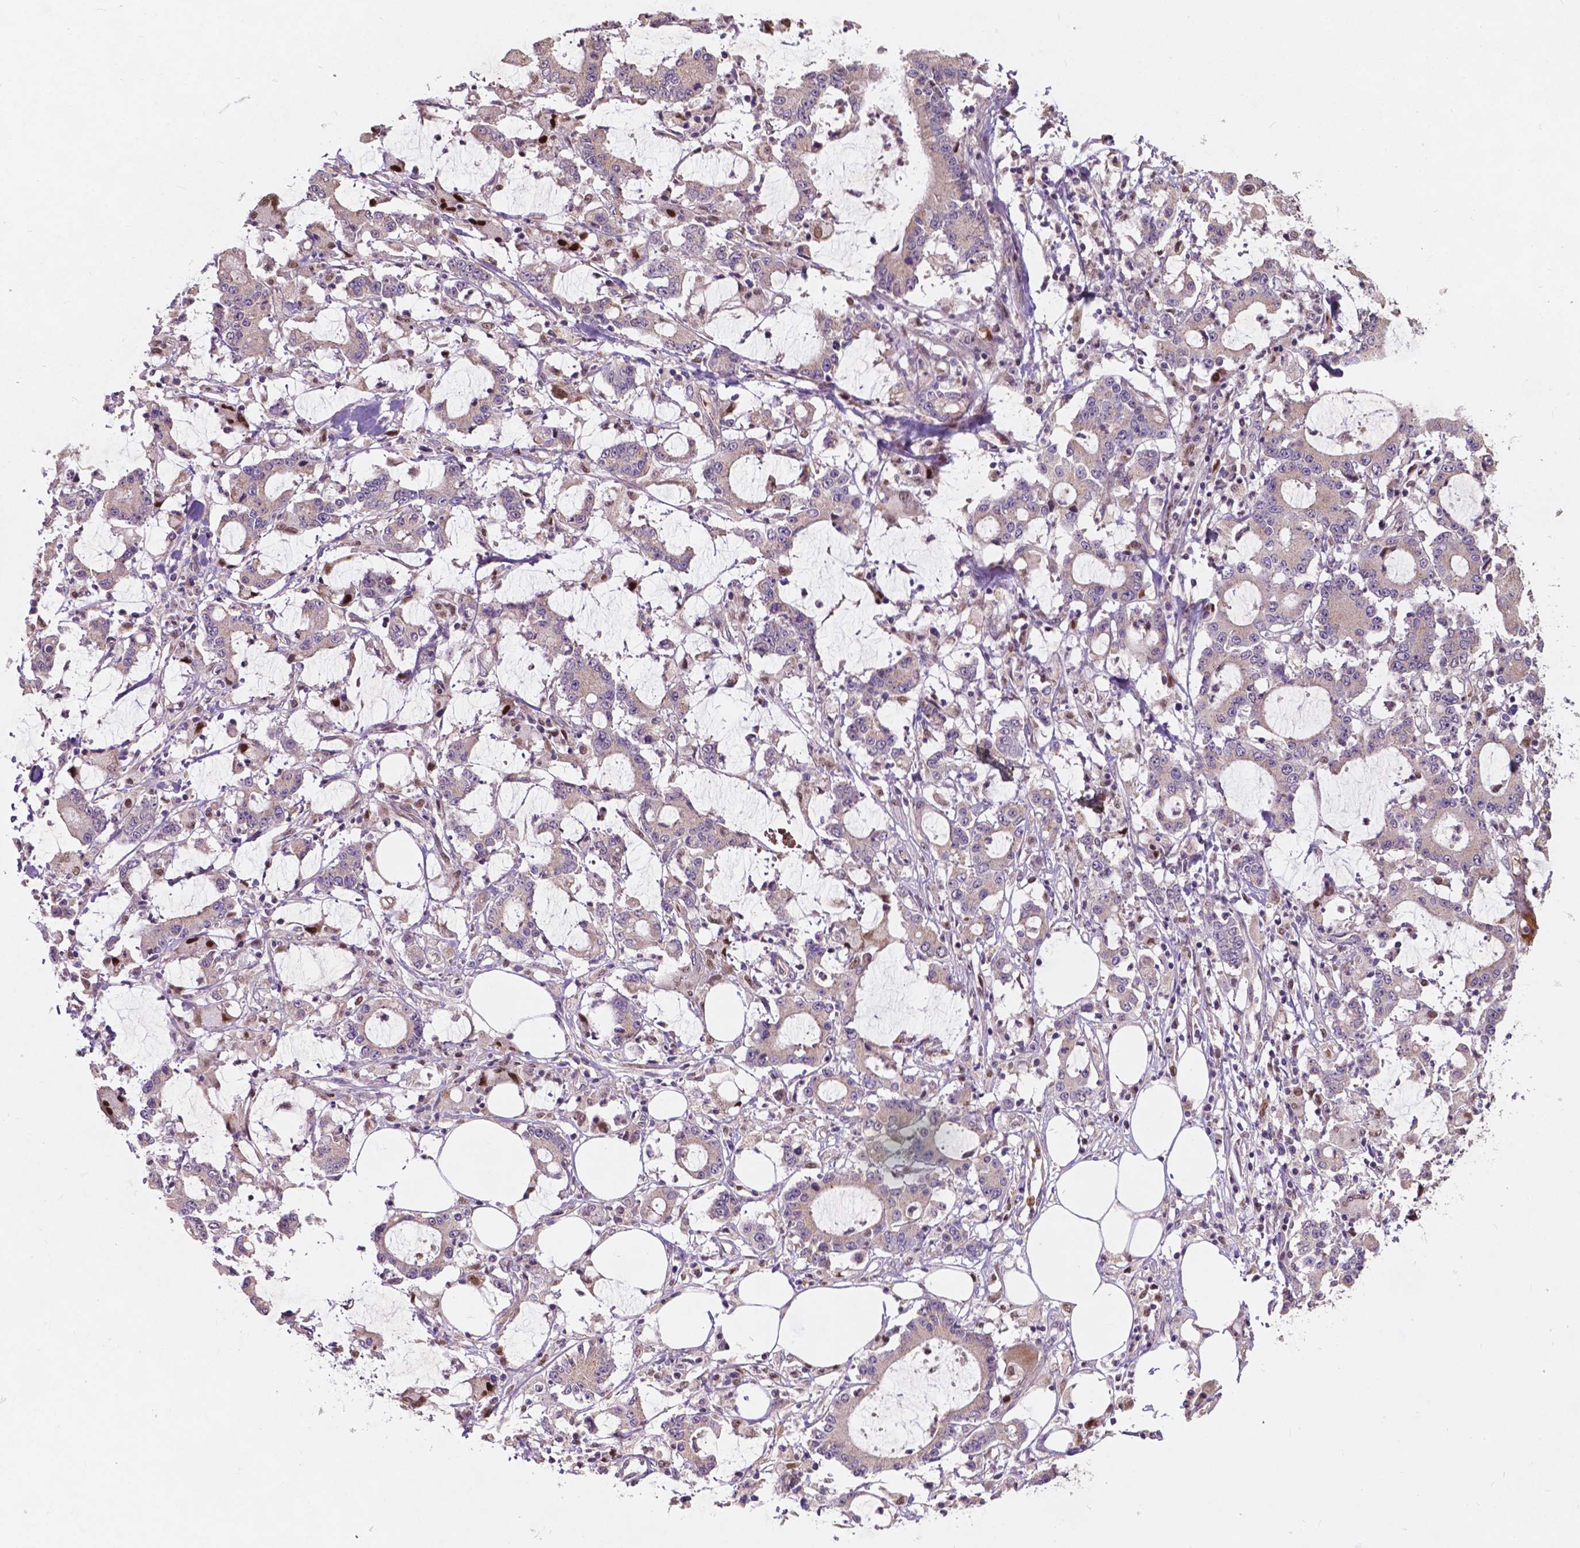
{"staining": {"intensity": "weak", "quantity": "25%-75%", "location": "cytoplasmic/membranous"}, "tissue": "stomach cancer", "cell_type": "Tumor cells", "image_type": "cancer", "snomed": [{"axis": "morphology", "description": "Adenocarcinoma, NOS"}, {"axis": "topography", "description": "Stomach, upper"}], "caption": "The micrograph shows staining of stomach adenocarcinoma, revealing weak cytoplasmic/membranous protein positivity (brown color) within tumor cells.", "gene": "DUSP16", "patient": {"sex": "male", "age": 68}}